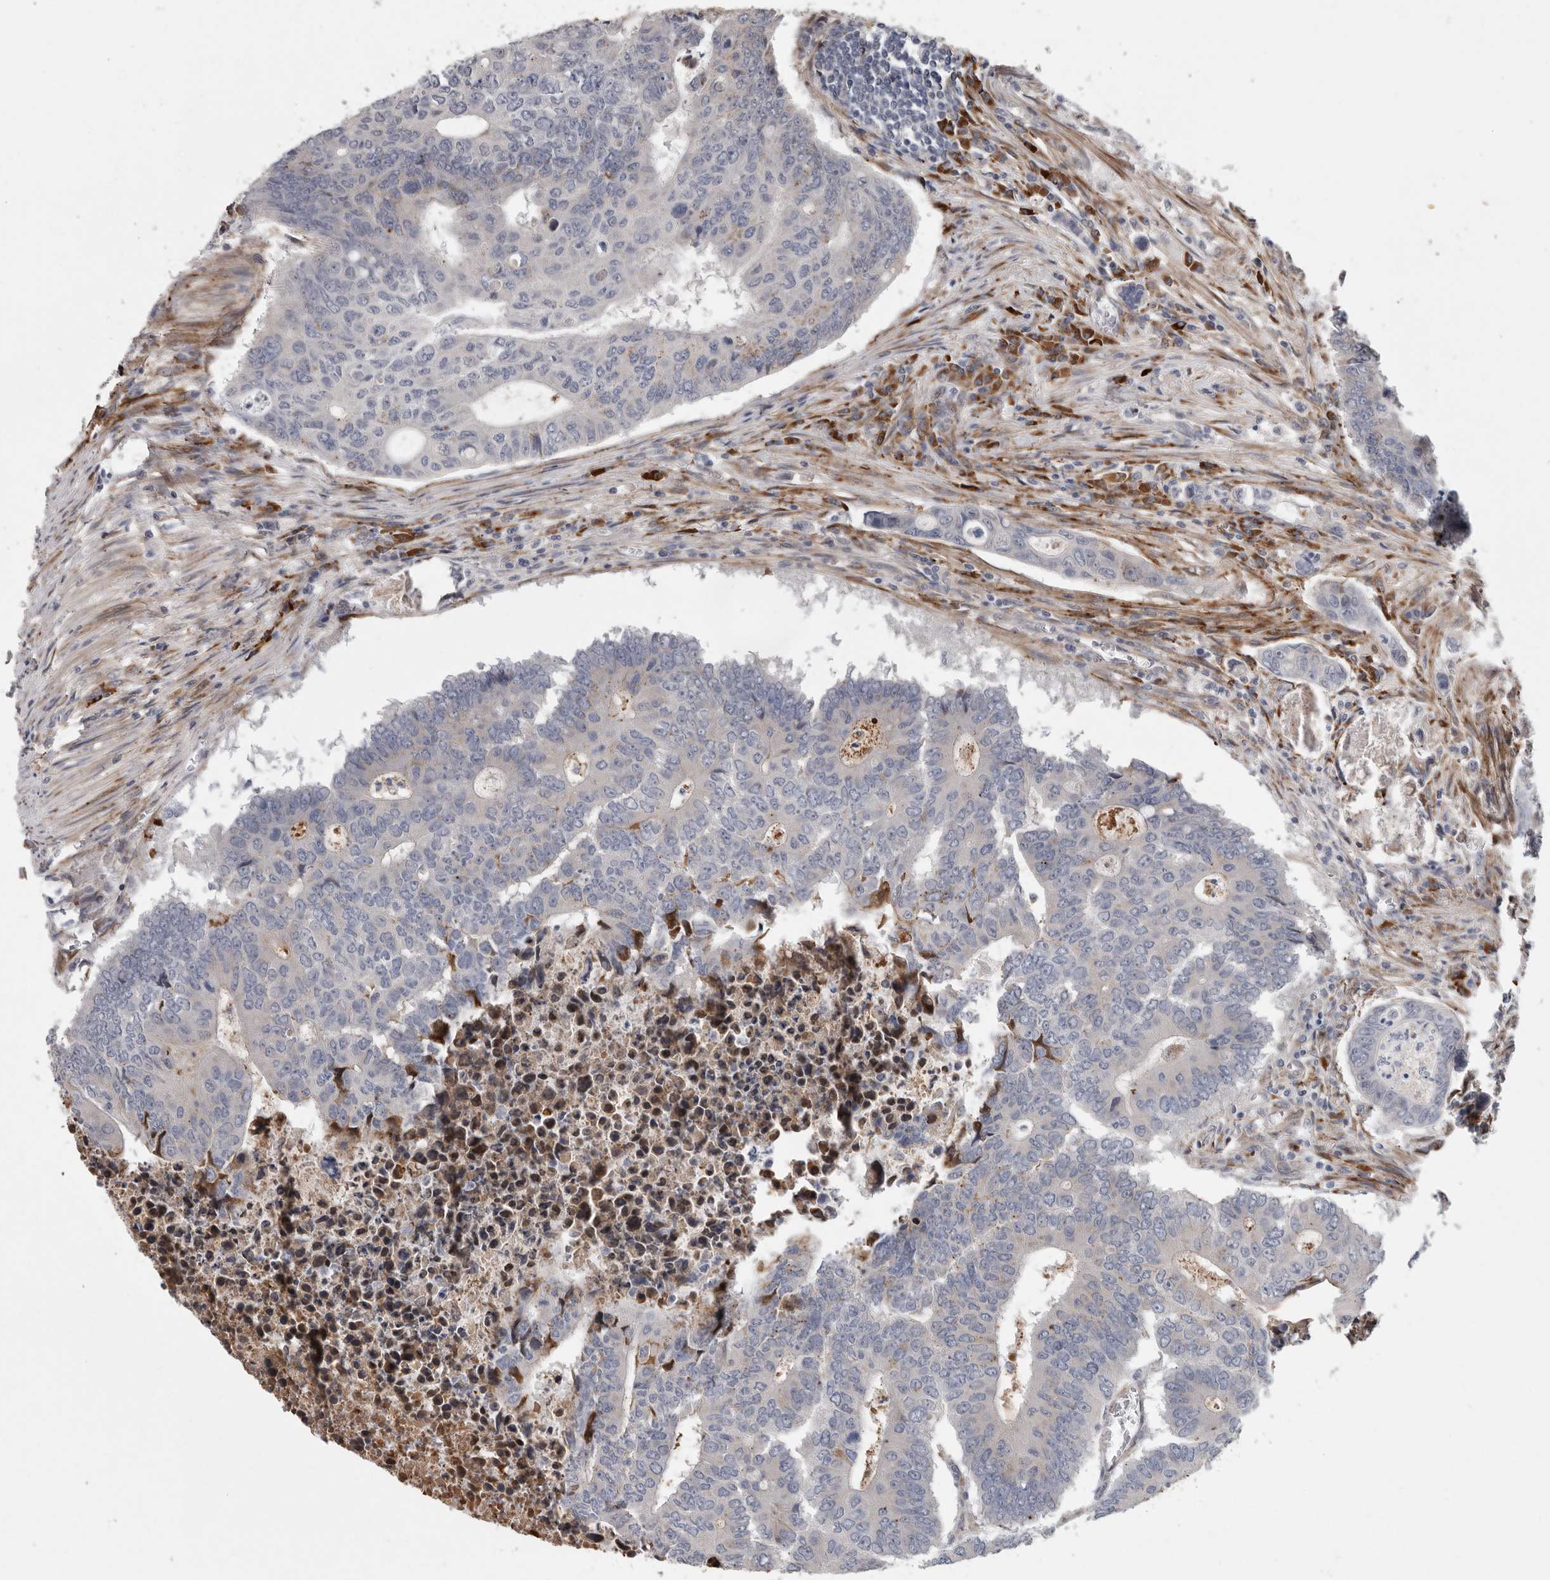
{"staining": {"intensity": "moderate", "quantity": "<25%", "location": "cytoplasmic/membranous"}, "tissue": "colorectal cancer", "cell_type": "Tumor cells", "image_type": "cancer", "snomed": [{"axis": "morphology", "description": "Adenocarcinoma, NOS"}, {"axis": "topography", "description": "Colon"}], "caption": "Colorectal cancer (adenocarcinoma) stained with a brown dye shows moderate cytoplasmic/membranous positive positivity in about <25% of tumor cells.", "gene": "ATXN3L", "patient": {"sex": "male", "age": 87}}